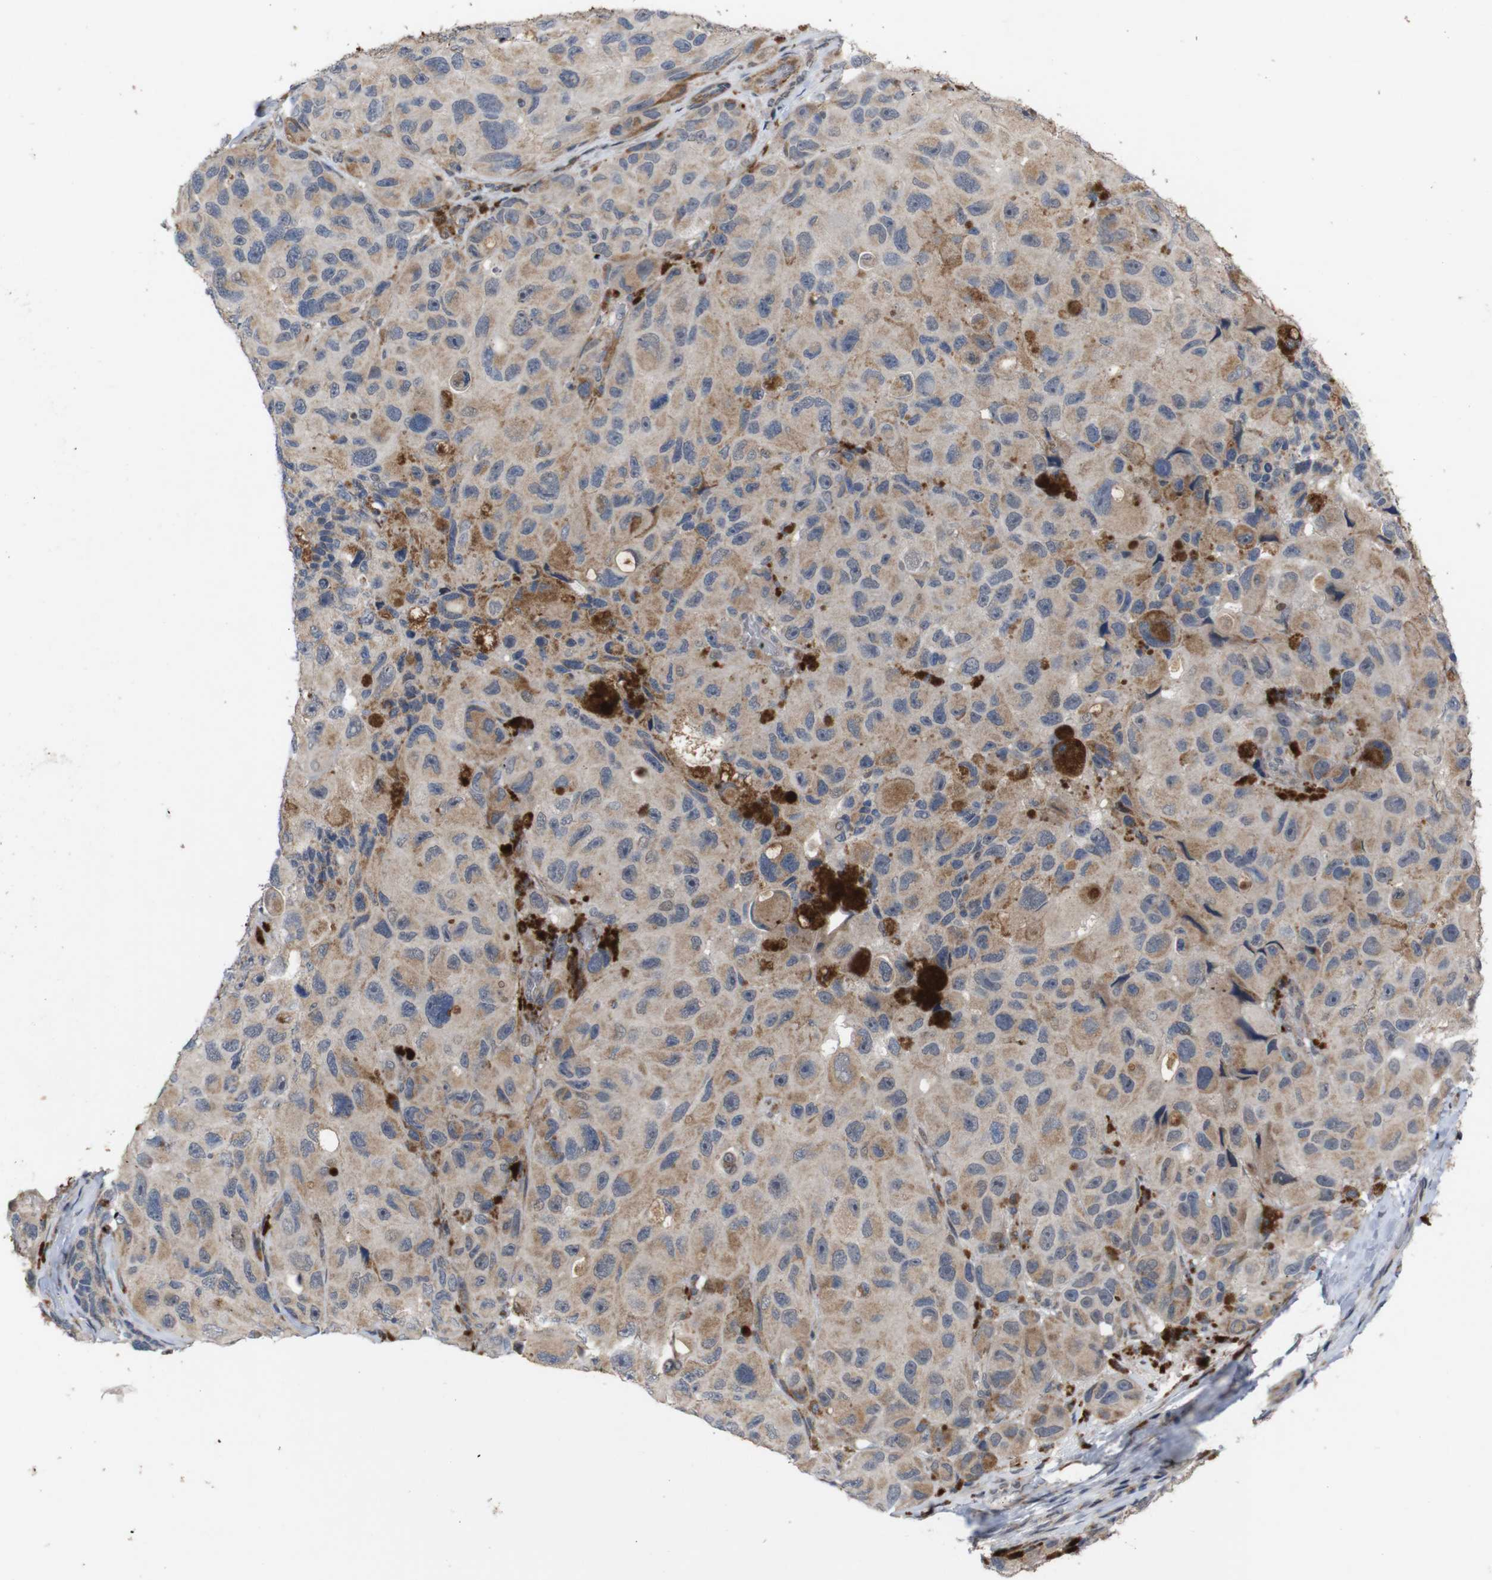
{"staining": {"intensity": "moderate", "quantity": ">75%", "location": "cytoplasmic/membranous"}, "tissue": "melanoma", "cell_type": "Tumor cells", "image_type": "cancer", "snomed": [{"axis": "morphology", "description": "Malignant melanoma, NOS"}, {"axis": "topography", "description": "Skin"}], "caption": "Moderate cytoplasmic/membranous positivity is appreciated in approximately >75% of tumor cells in malignant melanoma.", "gene": "ATP7B", "patient": {"sex": "female", "age": 73}}